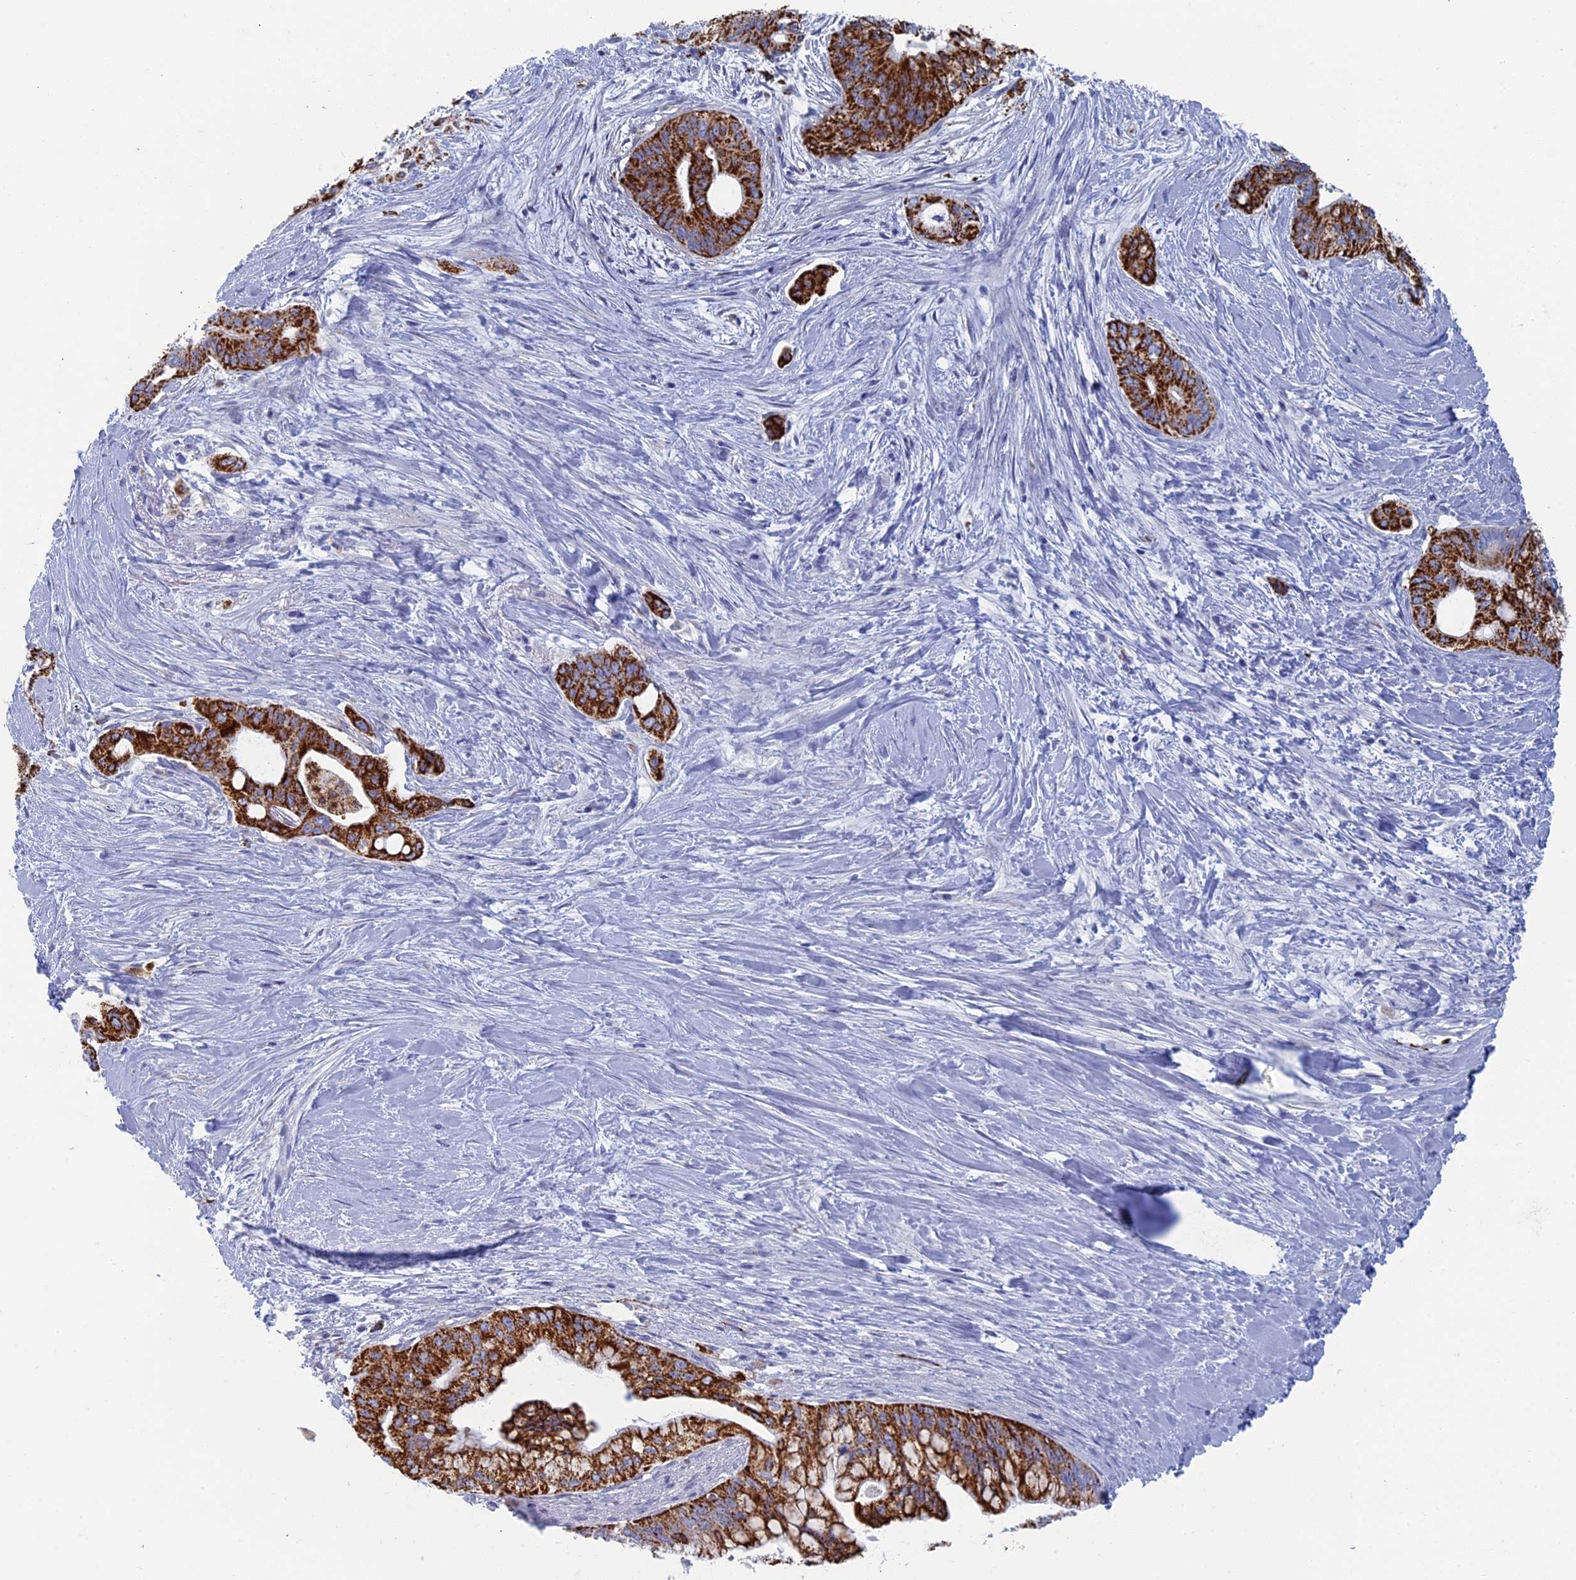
{"staining": {"intensity": "strong", "quantity": ">75%", "location": "cytoplasmic/membranous"}, "tissue": "pancreatic cancer", "cell_type": "Tumor cells", "image_type": "cancer", "snomed": [{"axis": "morphology", "description": "Adenocarcinoma, NOS"}, {"axis": "topography", "description": "Pancreas"}], "caption": "Pancreatic cancer (adenocarcinoma) stained with DAB (3,3'-diaminobenzidine) immunohistochemistry demonstrates high levels of strong cytoplasmic/membranous positivity in about >75% of tumor cells.", "gene": "ALMS1", "patient": {"sex": "male", "age": 46}}